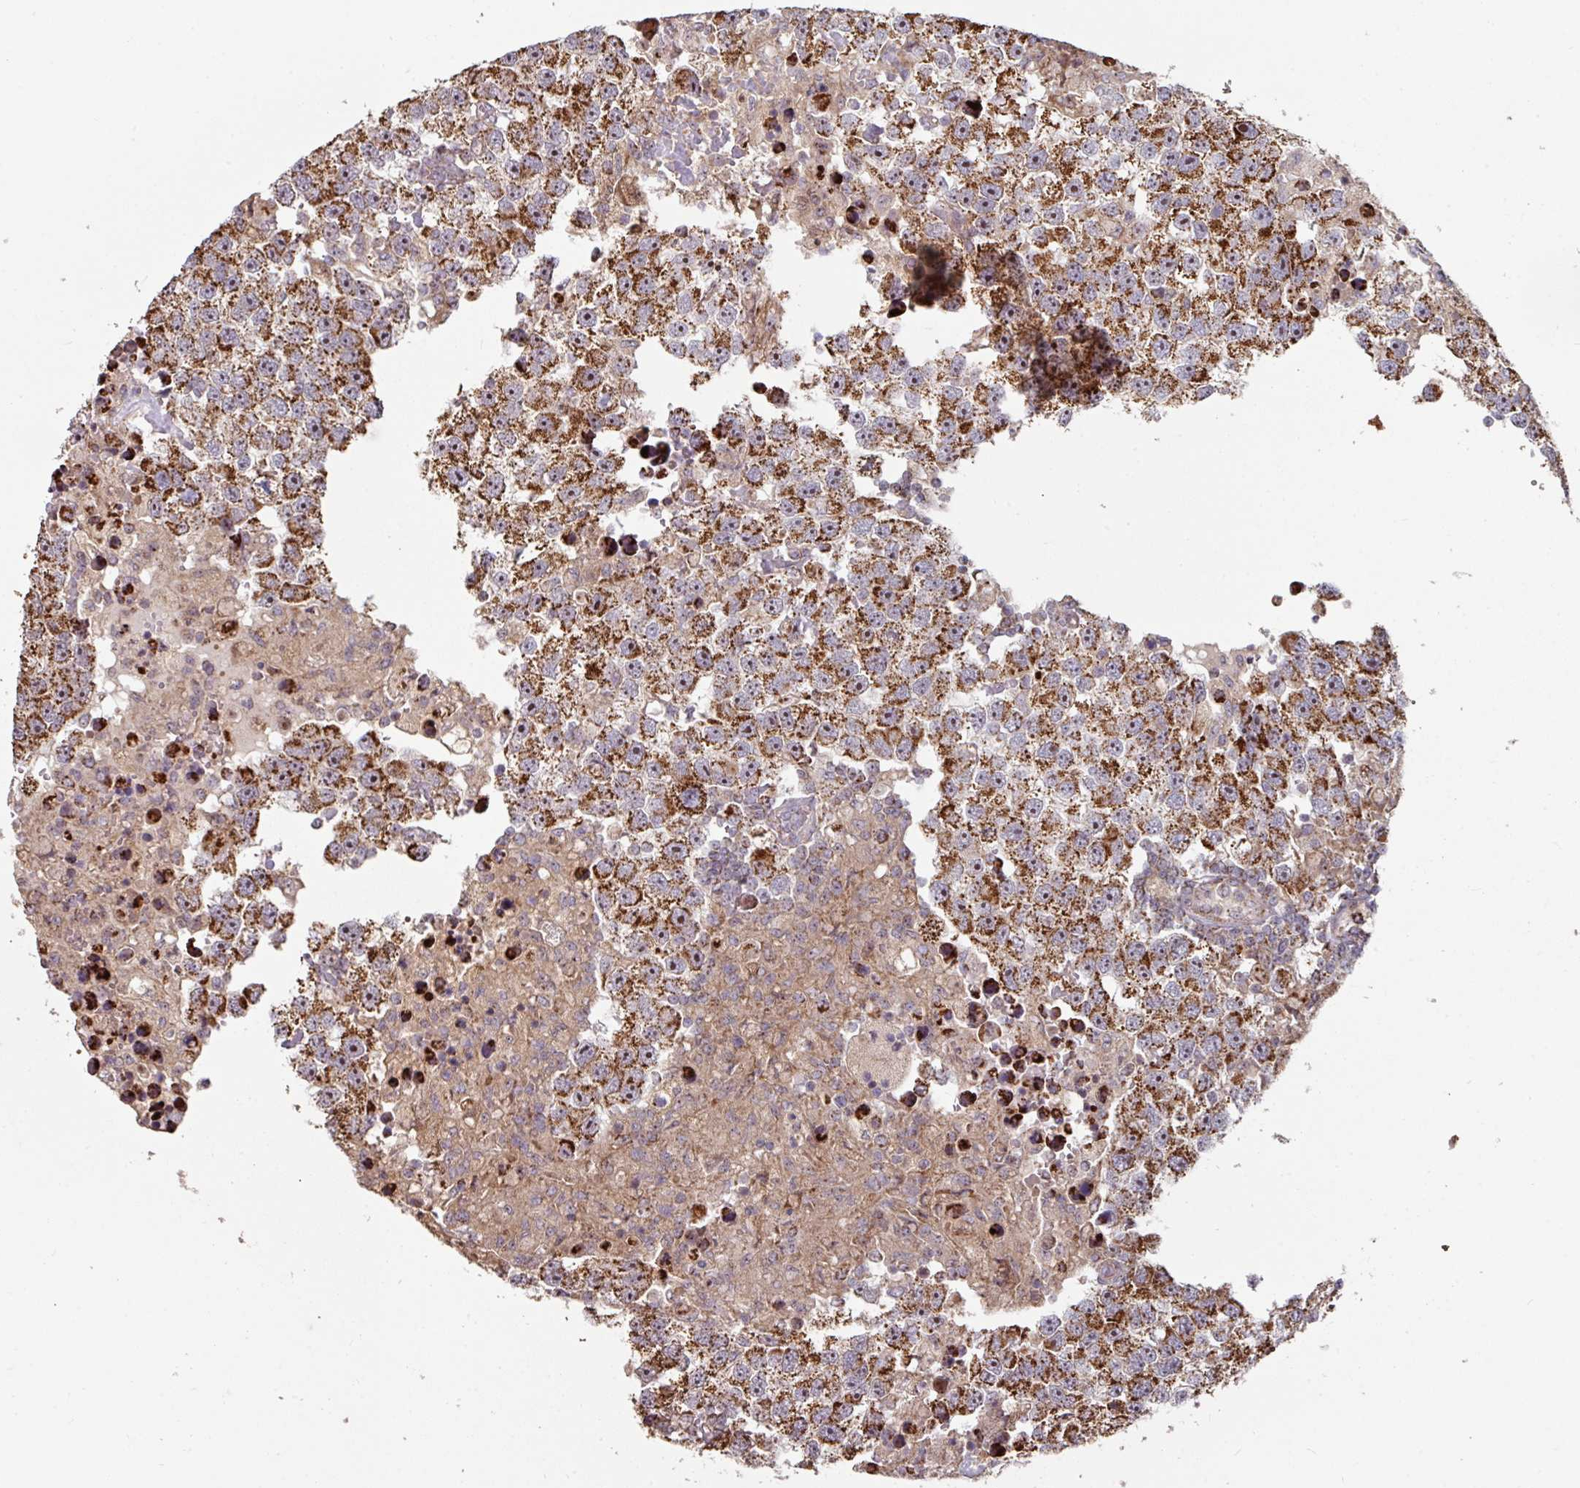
{"staining": {"intensity": "strong", "quantity": ">75%", "location": "cytoplasmic/membranous"}, "tissue": "testis cancer", "cell_type": "Tumor cells", "image_type": "cancer", "snomed": [{"axis": "morphology", "description": "Carcinoma, Embryonal, NOS"}, {"axis": "topography", "description": "Testis"}], "caption": "Immunohistochemical staining of human embryonal carcinoma (testis) shows strong cytoplasmic/membranous protein positivity in about >75% of tumor cells.", "gene": "OR2D3", "patient": {"sex": "male", "age": 83}}